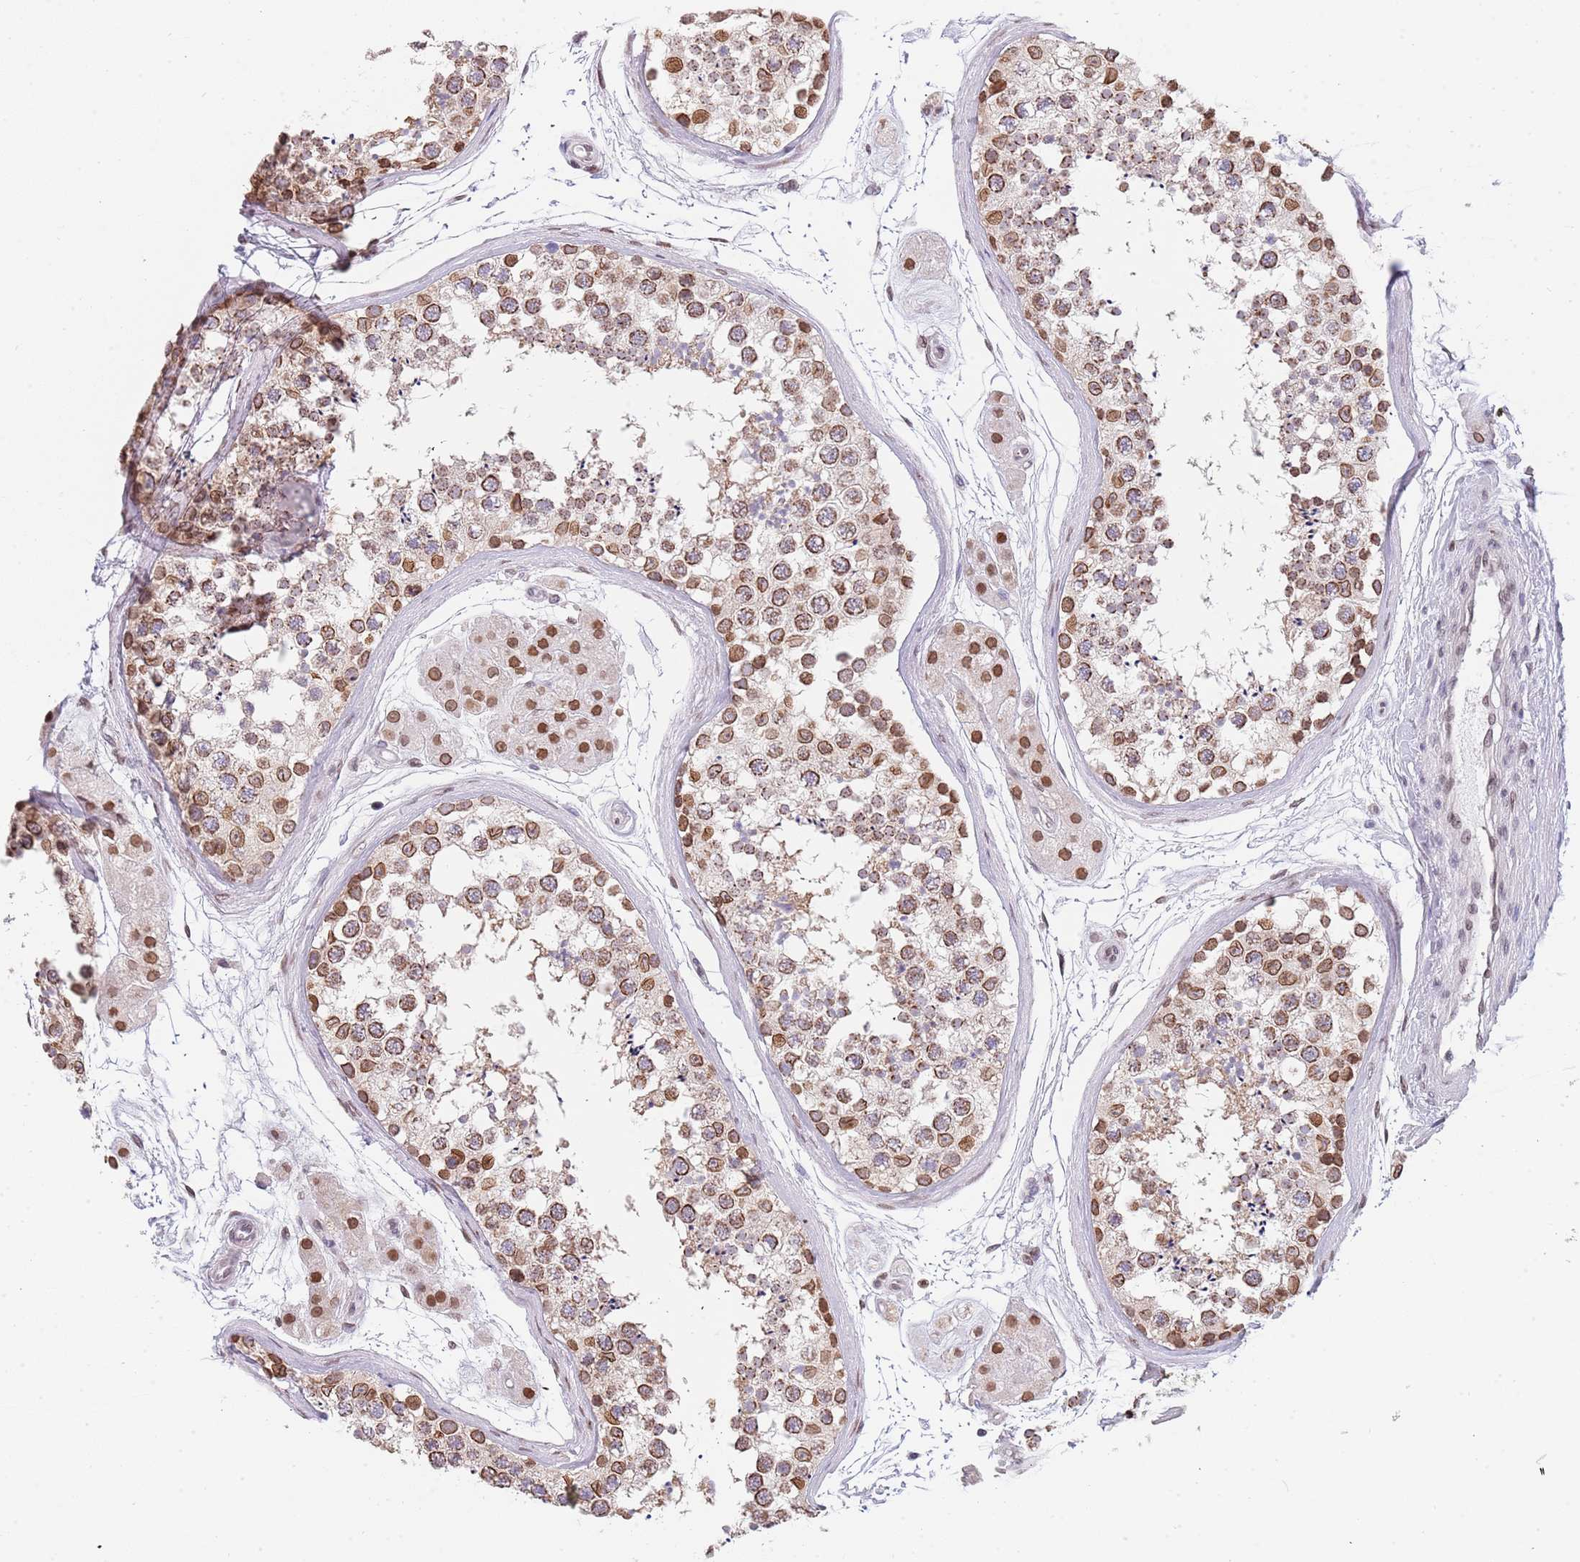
{"staining": {"intensity": "moderate", "quantity": ">75%", "location": "cytoplasmic/membranous,nuclear"}, "tissue": "testis", "cell_type": "Cells in seminiferous ducts", "image_type": "normal", "snomed": [{"axis": "morphology", "description": "Normal tissue, NOS"}, {"axis": "topography", "description": "Testis"}], "caption": "Protein expression analysis of normal human testis reveals moderate cytoplasmic/membranous,nuclear staining in about >75% of cells in seminiferous ducts. (IHC, brightfield microscopy, high magnification).", "gene": "KLHDC2", "patient": {"sex": "male", "age": 56}}